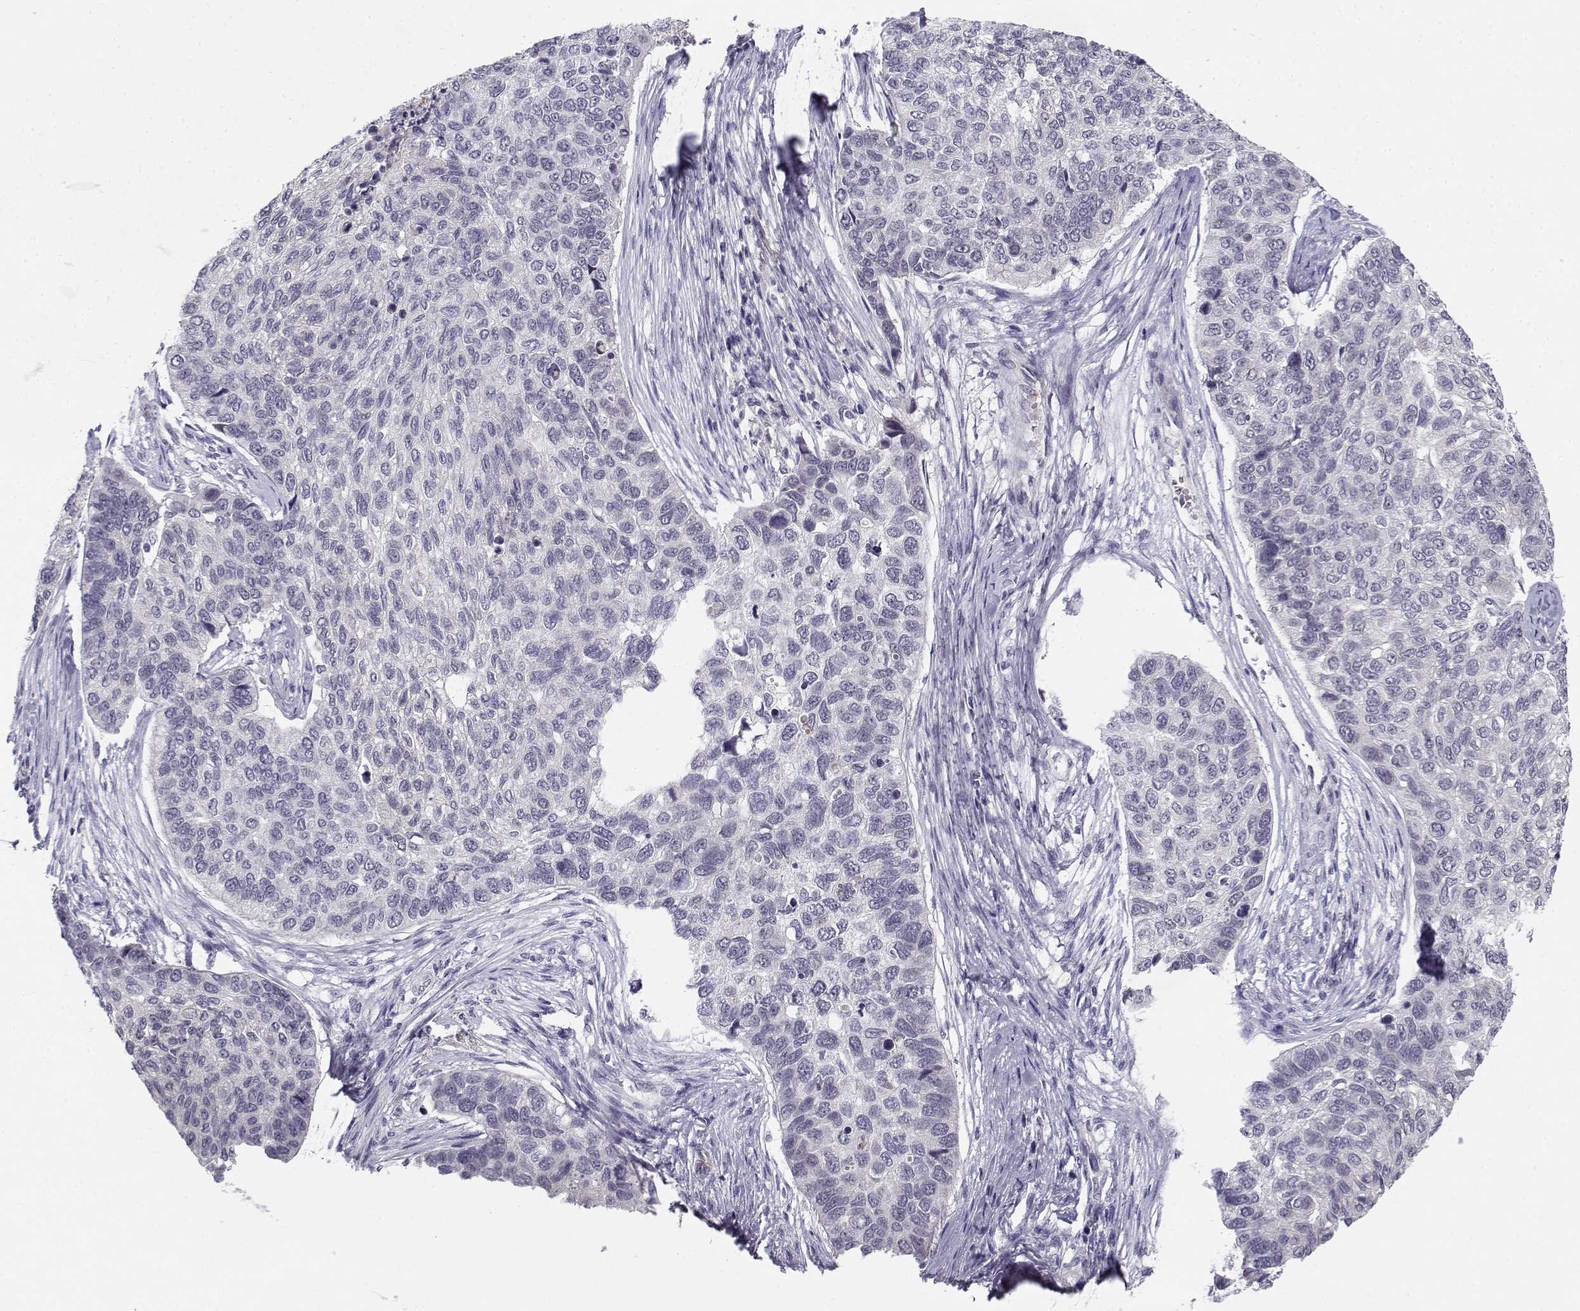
{"staining": {"intensity": "negative", "quantity": "none", "location": "none"}, "tissue": "lung cancer", "cell_type": "Tumor cells", "image_type": "cancer", "snomed": [{"axis": "morphology", "description": "Squamous cell carcinoma, NOS"}, {"axis": "topography", "description": "Lung"}], "caption": "This is a micrograph of IHC staining of squamous cell carcinoma (lung), which shows no positivity in tumor cells.", "gene": "DDX25", "patient": {"sex": "male", "age": 69}}